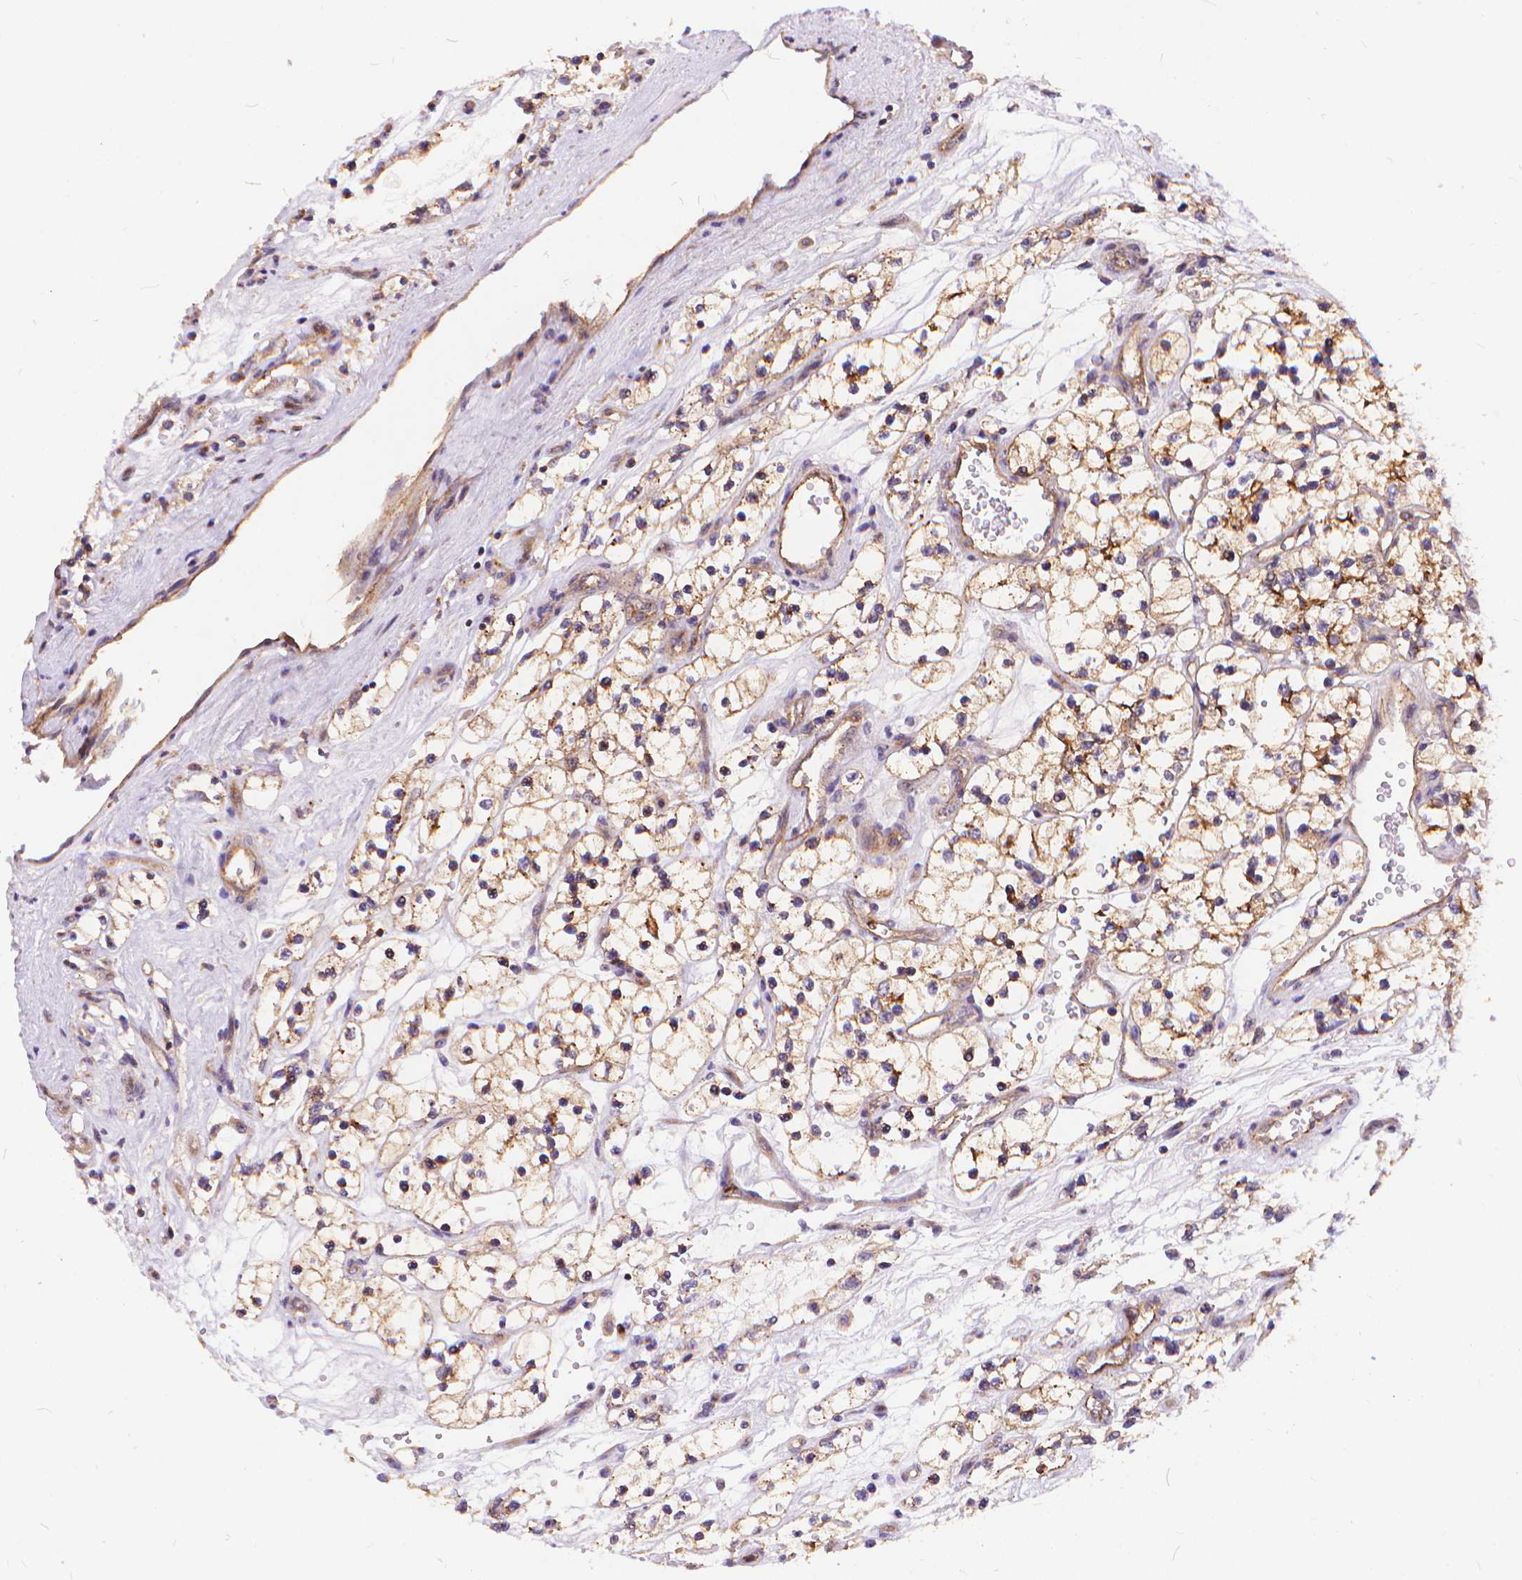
{"staining": {"intensity": "moderate", "quantity": ">75%", "location": "cytoplasmic/membranous"}, "tissue": "renal cancer", "cell_type": "Tumor cells", "image_type": "cancer", "snomed": [{"axis": "morphology", "description": "Adenocarcinoma, NOS"}, {"axis": "topography", "description": "Kidney"}], "caption": "Immunohistochemical staining of renal cancer (adenocarcinoma) demonstrates moderate cytoplasmic/membranous protein positivity in about >75% of tumor cells.", "gene": "ARAP1", "patient": {"sex": "female", "age": 69}}